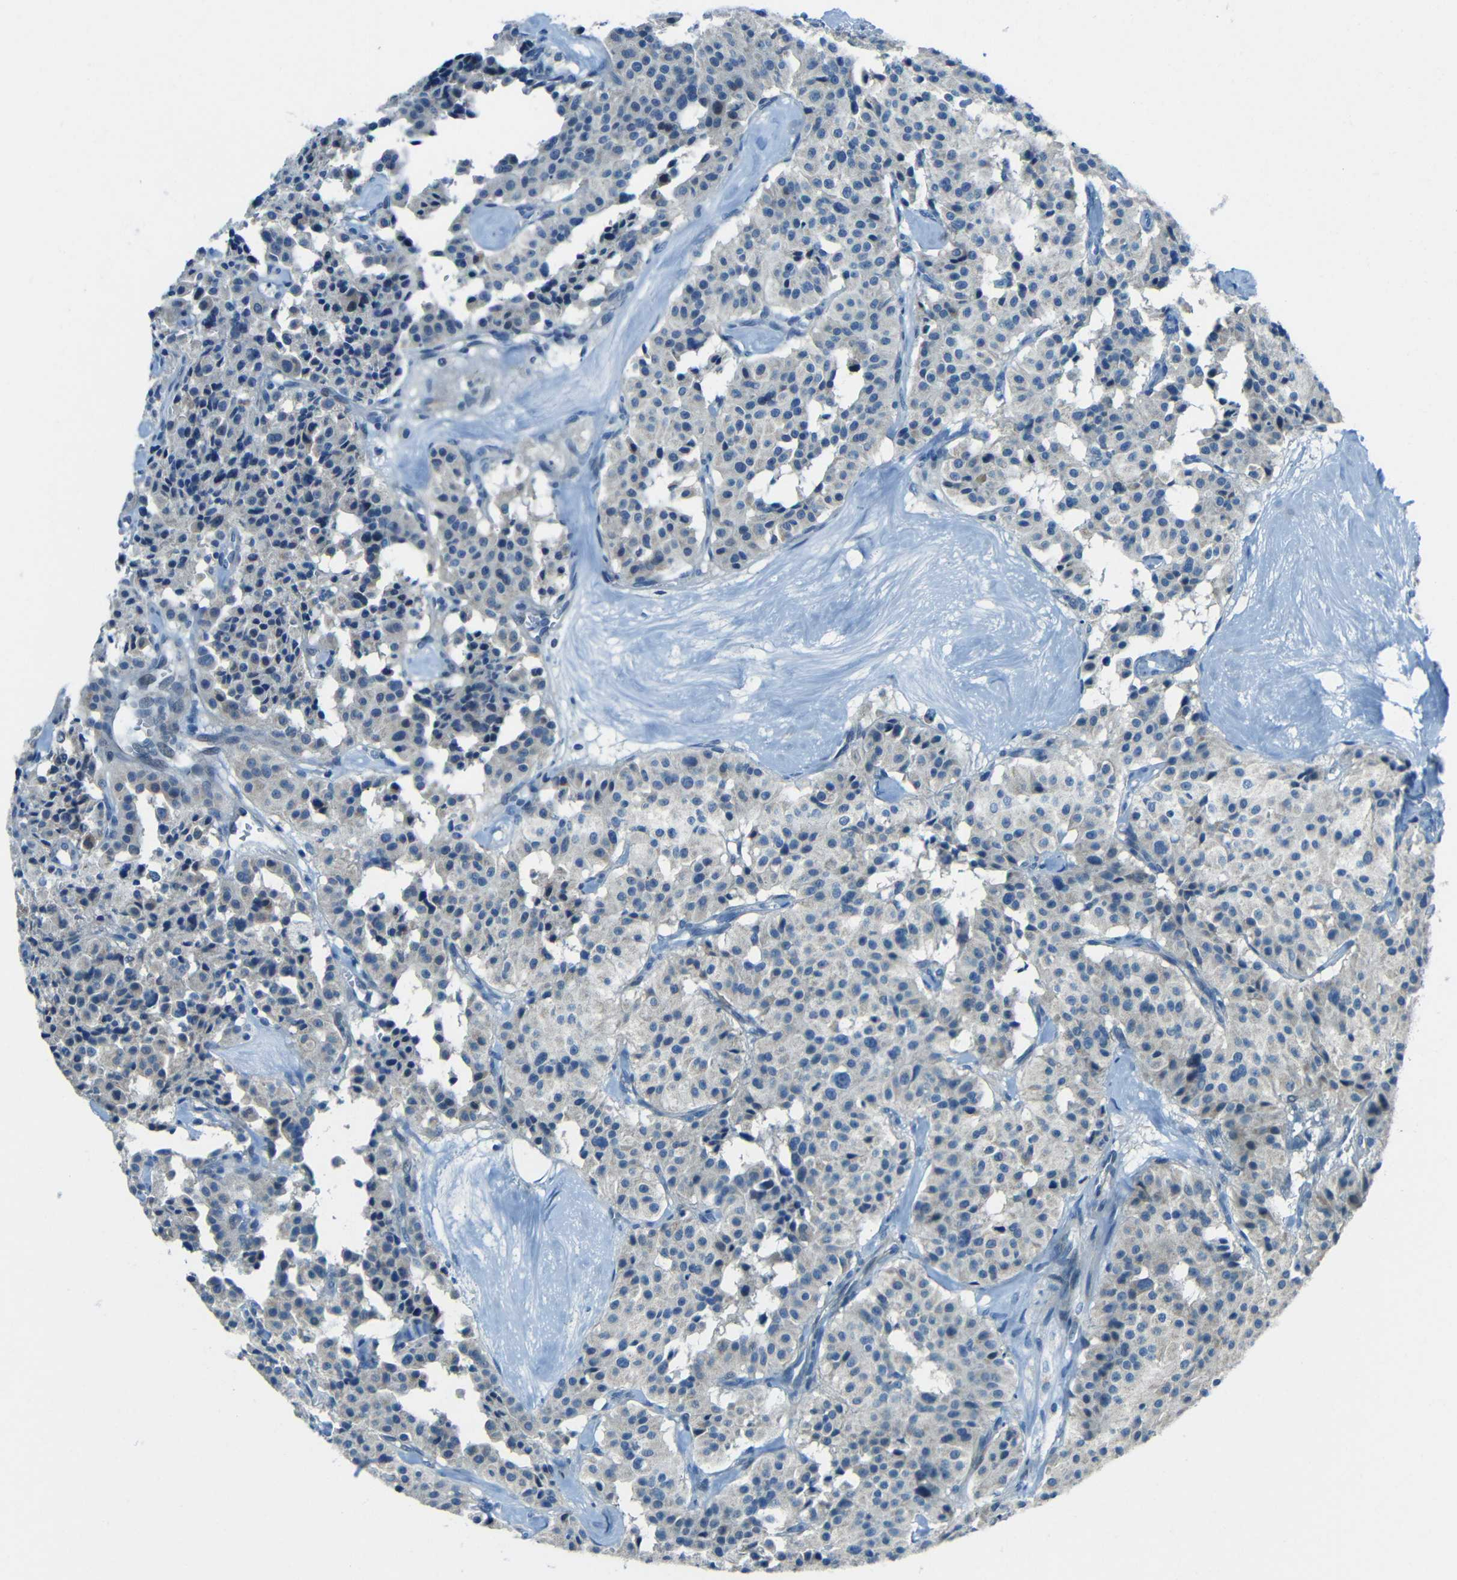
{"staining": {"intensity": "negative", "quantity": "none", "location": "none"}, "tissue": "carcinoid", "cell_type": "Tumor cells", "image_type": "cancer", "snomed": [{"axis": "morphology", "description": "Carcinoid, malignant, NOS"}, {"axis": "topography", "description": "Lung"}], "caption": "A high-resolution micrograph shows IHC staining of malignant carcinoid, which shows no significant positivity in tumor cells. (DAB (3,3'-diaminobenzidine) IHC, high magnification).", "gene": "ANKRD22", "patient": {"sex": "male", "age": 30}}